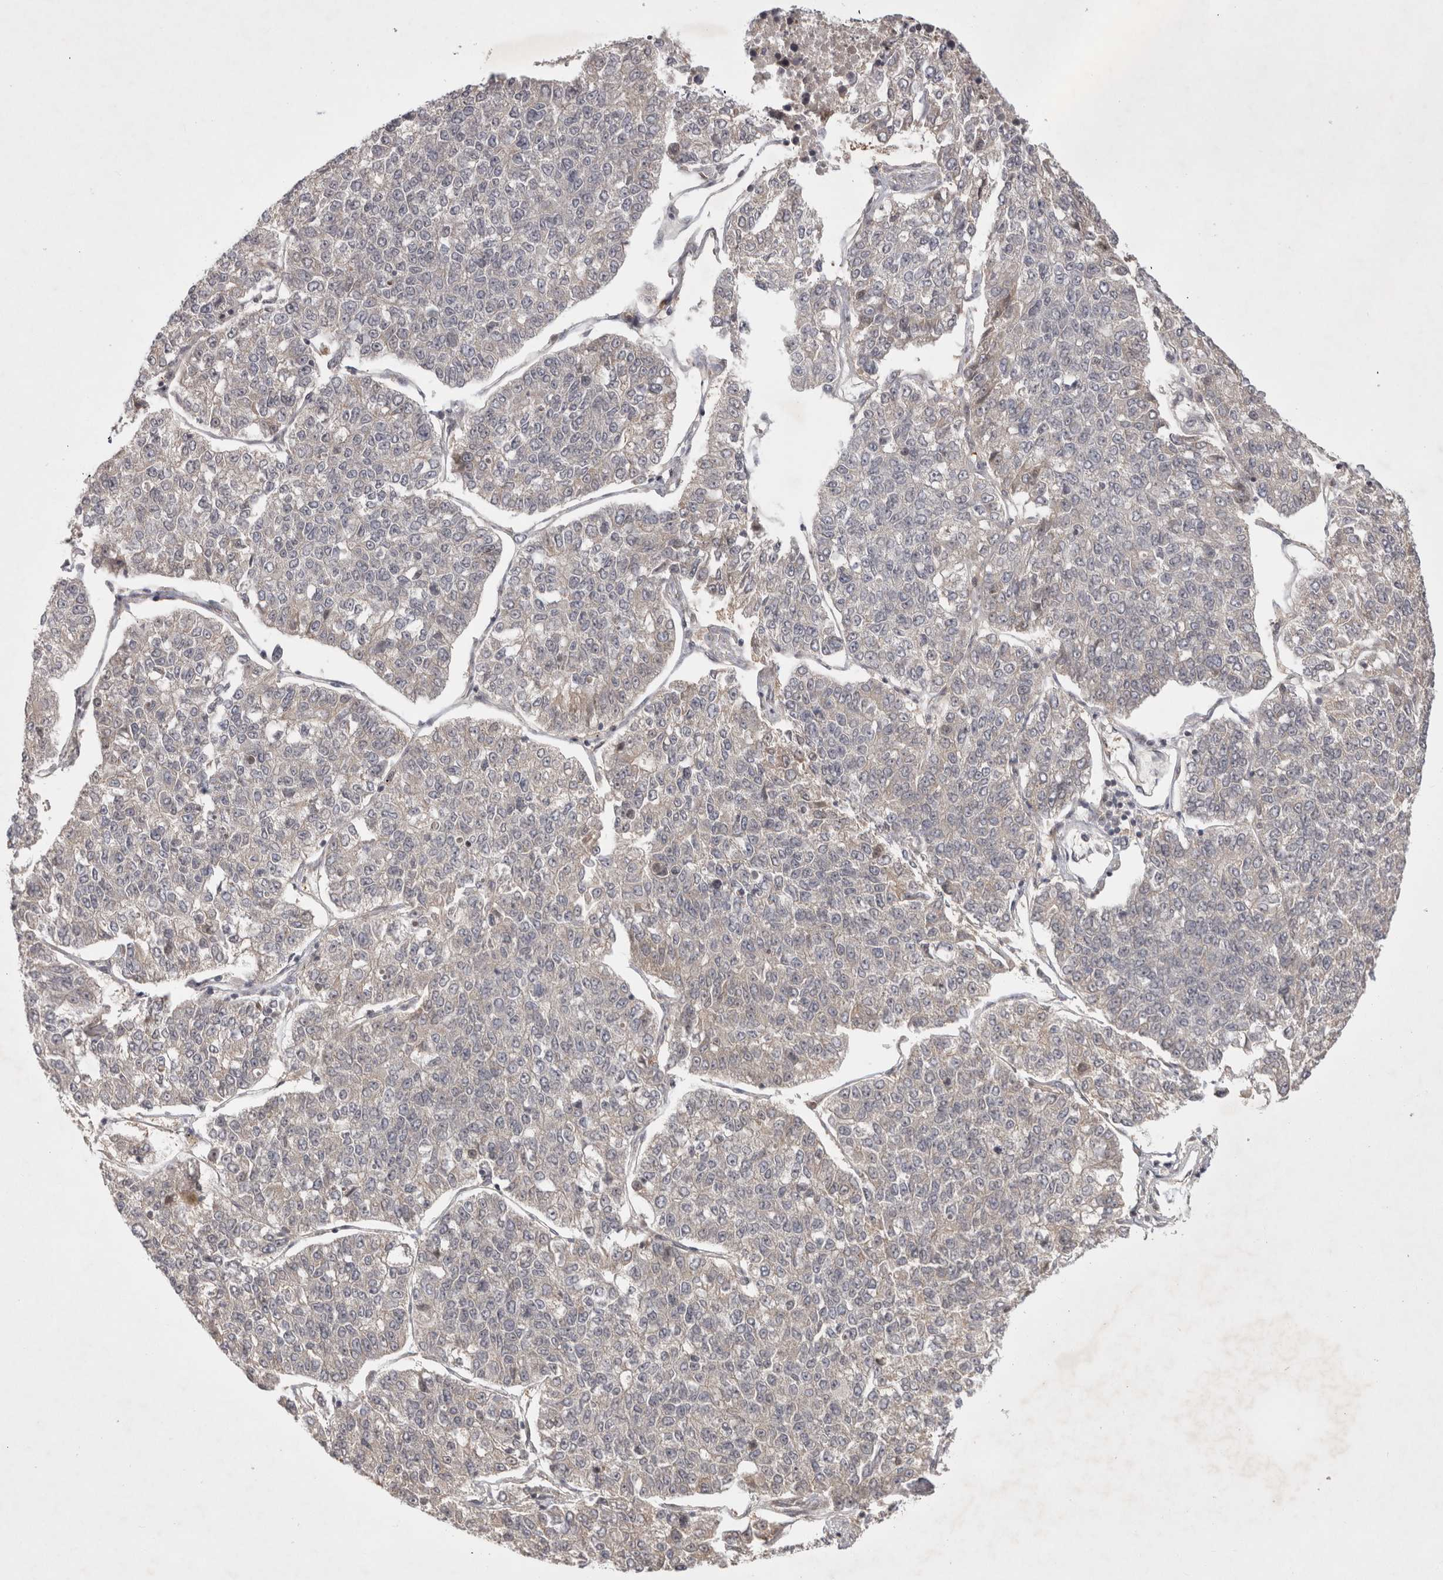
{"staining": {"intensity": "negative", "quantity": "none", "location": "none"}, "tissue": "lung cancer", "cell_type": "Tumor cells", "image_type": "cancer", "snomed": [{"axis": "morphology", "description": "Adenocarcinoma, NOS"}, {"axis": "topography", "description": "Lung"}], "caption": "Tumor cells are negative for brown protein staining in lung cancer (adenocarcinoma).", "gene": "ZNF318", "patient": {"sex": "male", "age": 49}}